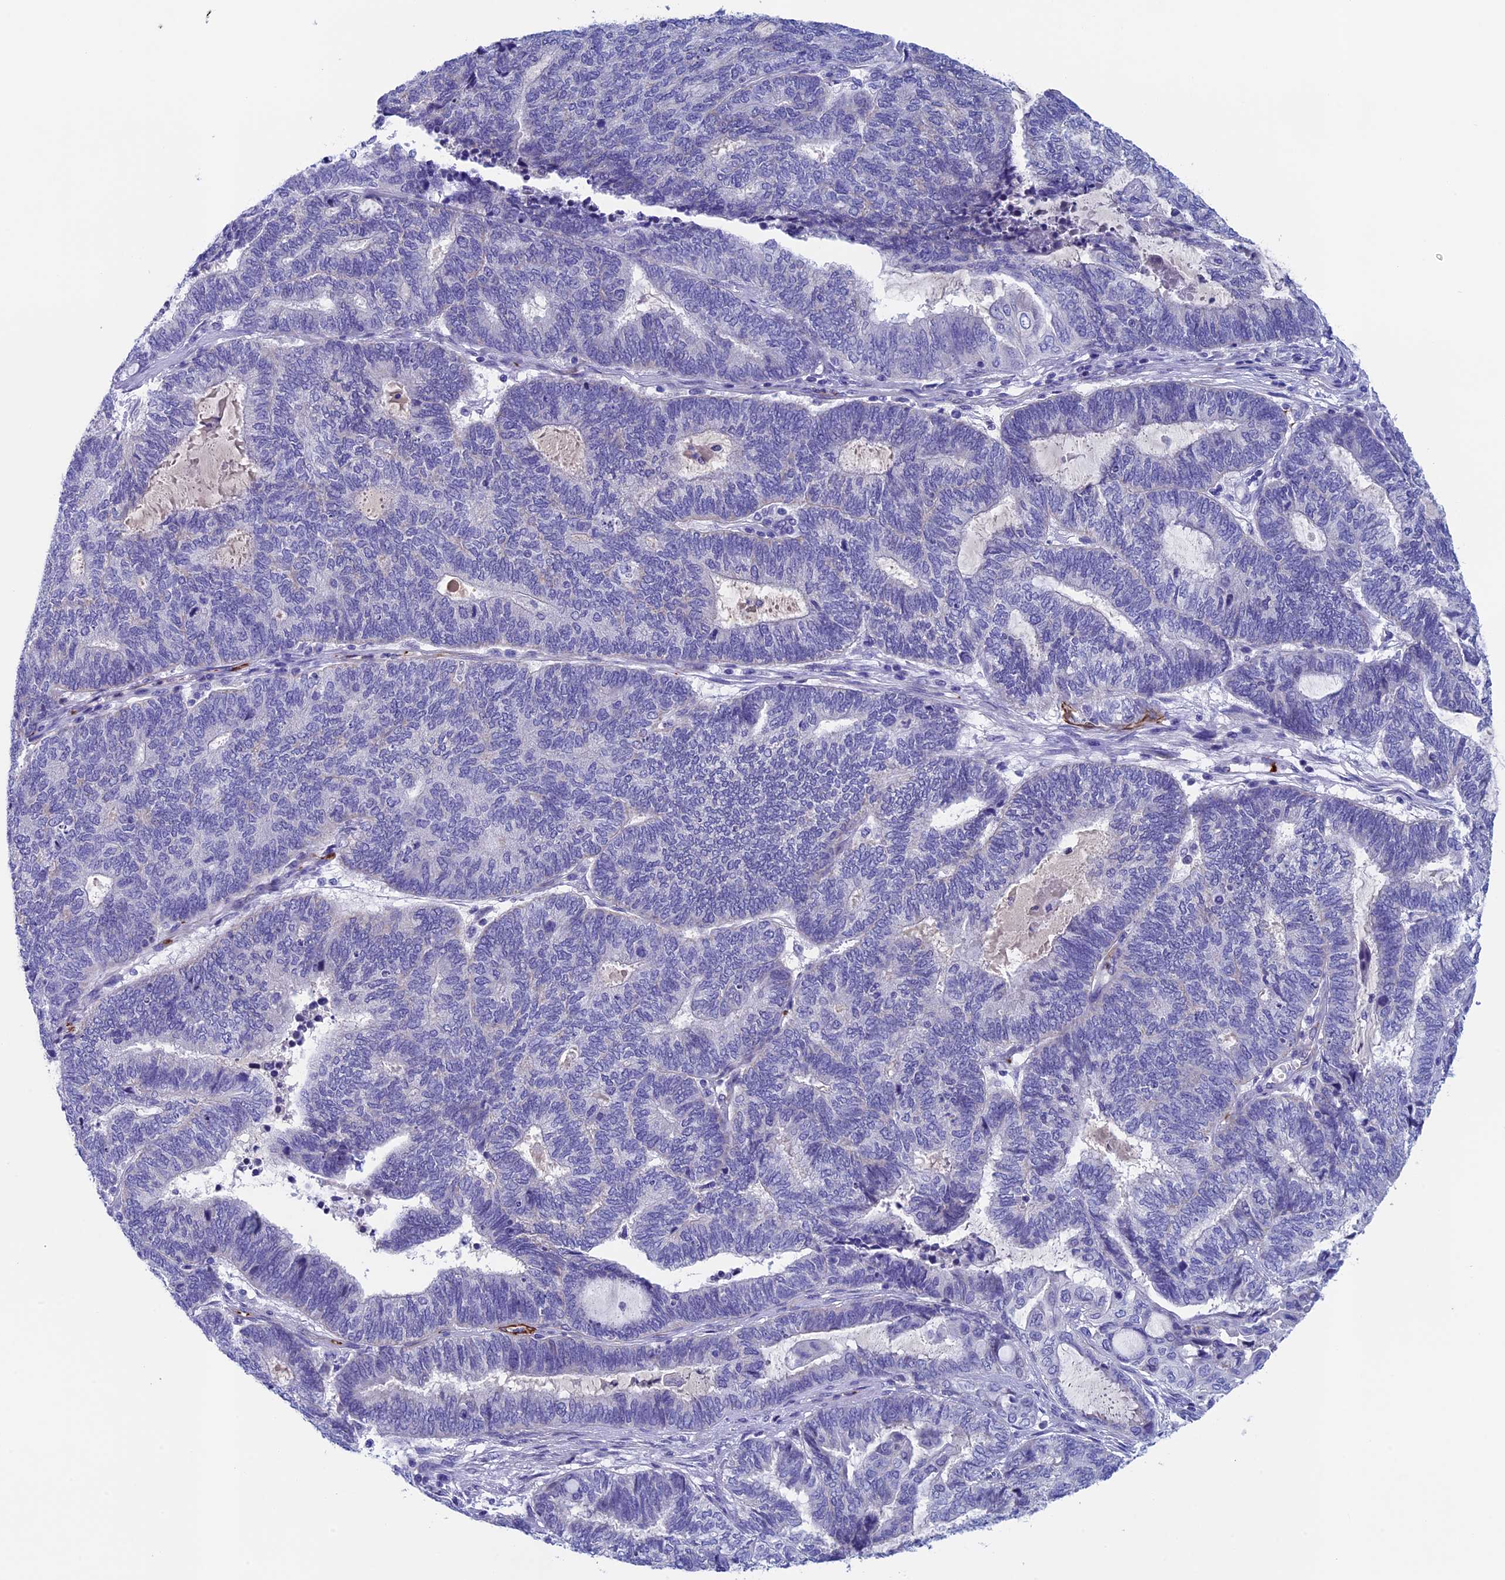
{"staining": {"intensity": "negative", "quantity": "none", "location": "none"}, "tissue": "endometrial cancer", "cell_type": "Tumor cells", "image_type": "cancer", "snomed": [{"axis": "morphology", "description": "Adenocarcinoma, NOS"}, {"axis": "topography", "description": "Uterus"}, {"axis": "topography", "description": "Endometrium"}], "caption": "Immunohistochemical staining of endometrial cancer shows no significant staining in tumor cells.", "gene": "INSYN1", "patient": {"sex": "female", "age": 70}}